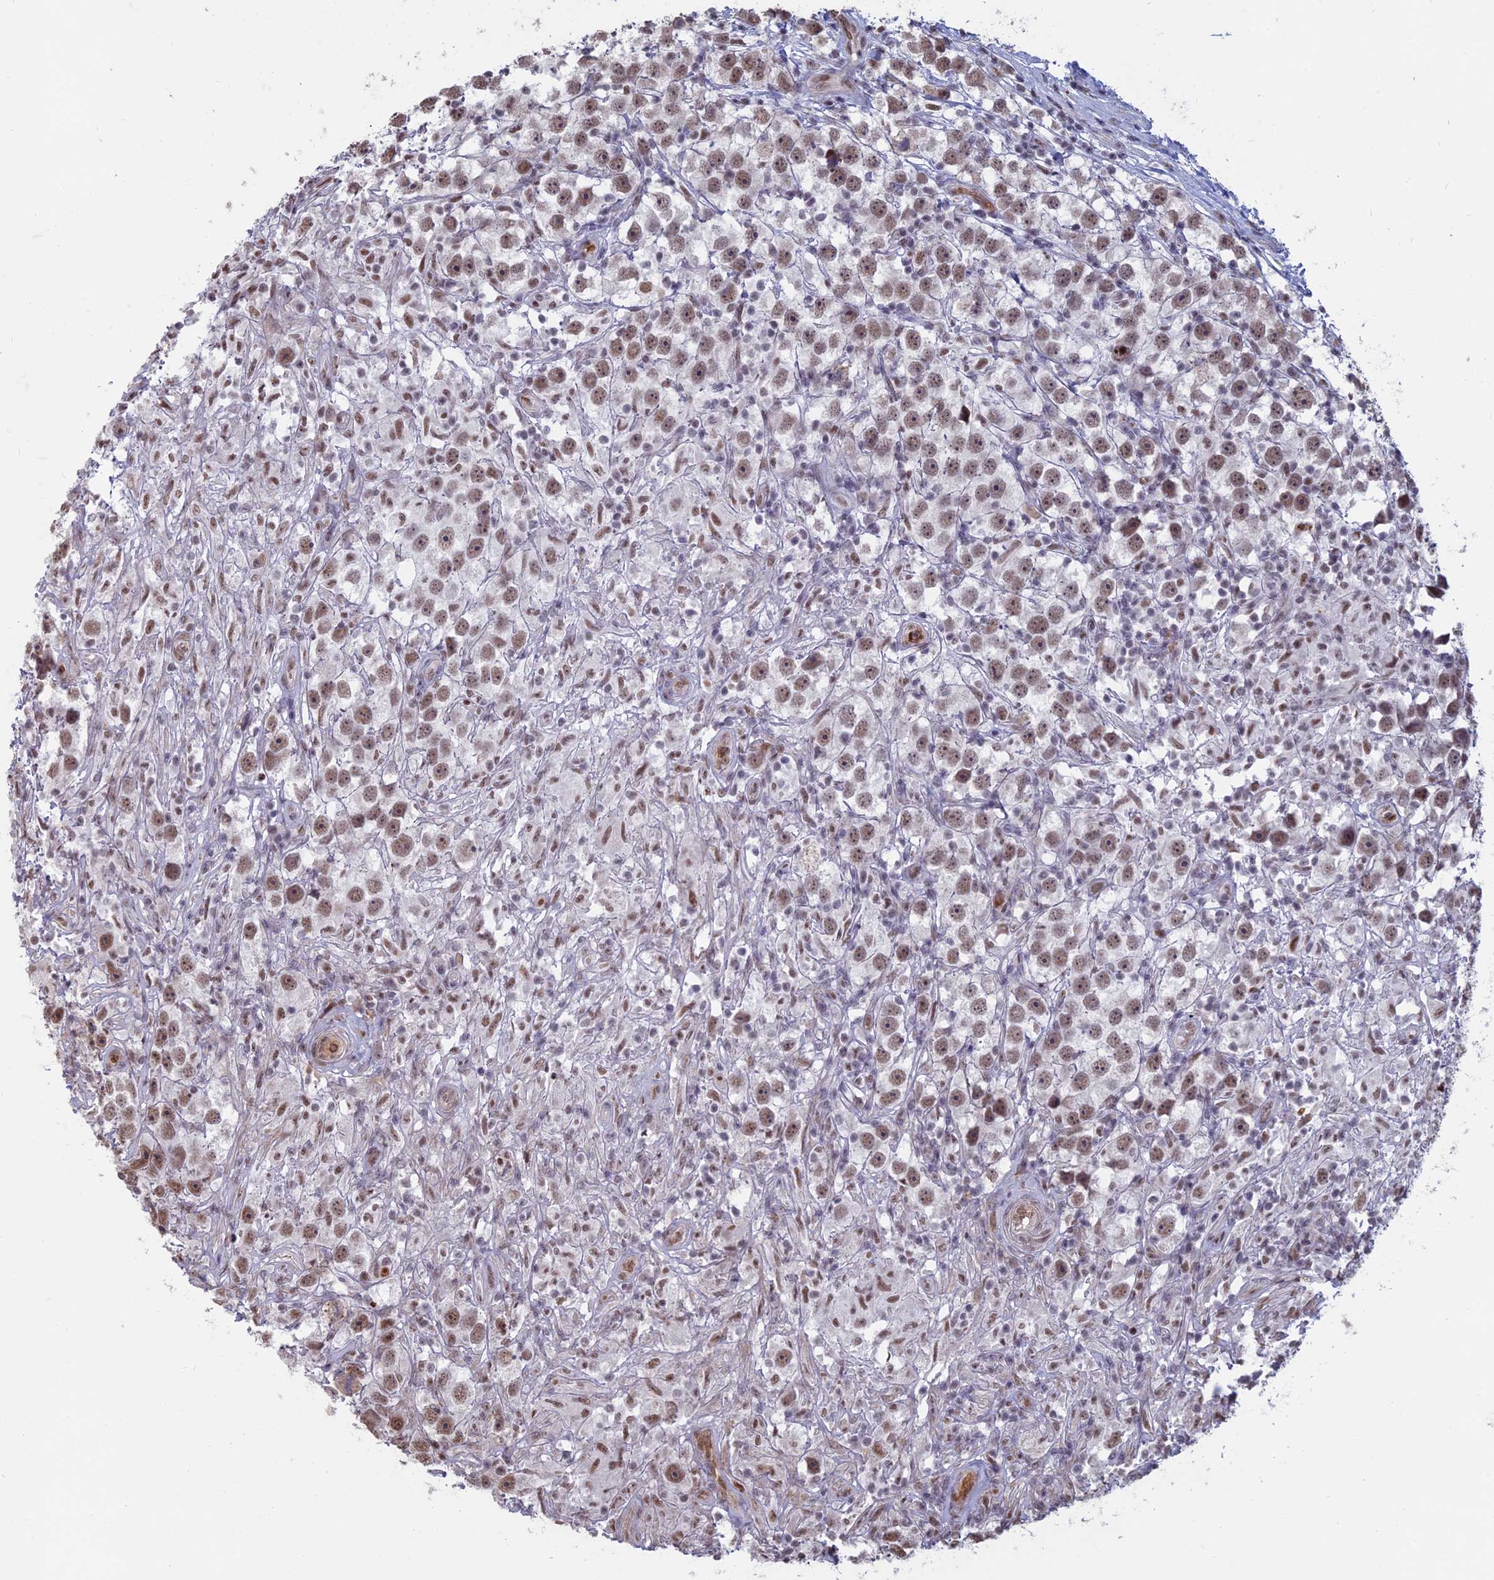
{"staining": {"intensity": "moderate", "quantity": ">75%", "location": "nuclear"}, "tissue": "testis cancer", "cell_type": "Tumor cells", "image_type": "cancer", "snomed": [{"axis": "morphology", "description": "Seminoma, NOS"}, {"axis": "topography", "description": "Testis"}], "caption": "Protein expression analysis of testis seminoma exhibits moderate nuclear expression in approximately >75% of tumor cells.", "gene": "MFAP1", "patient": {"sex": "male", "age": 49}}